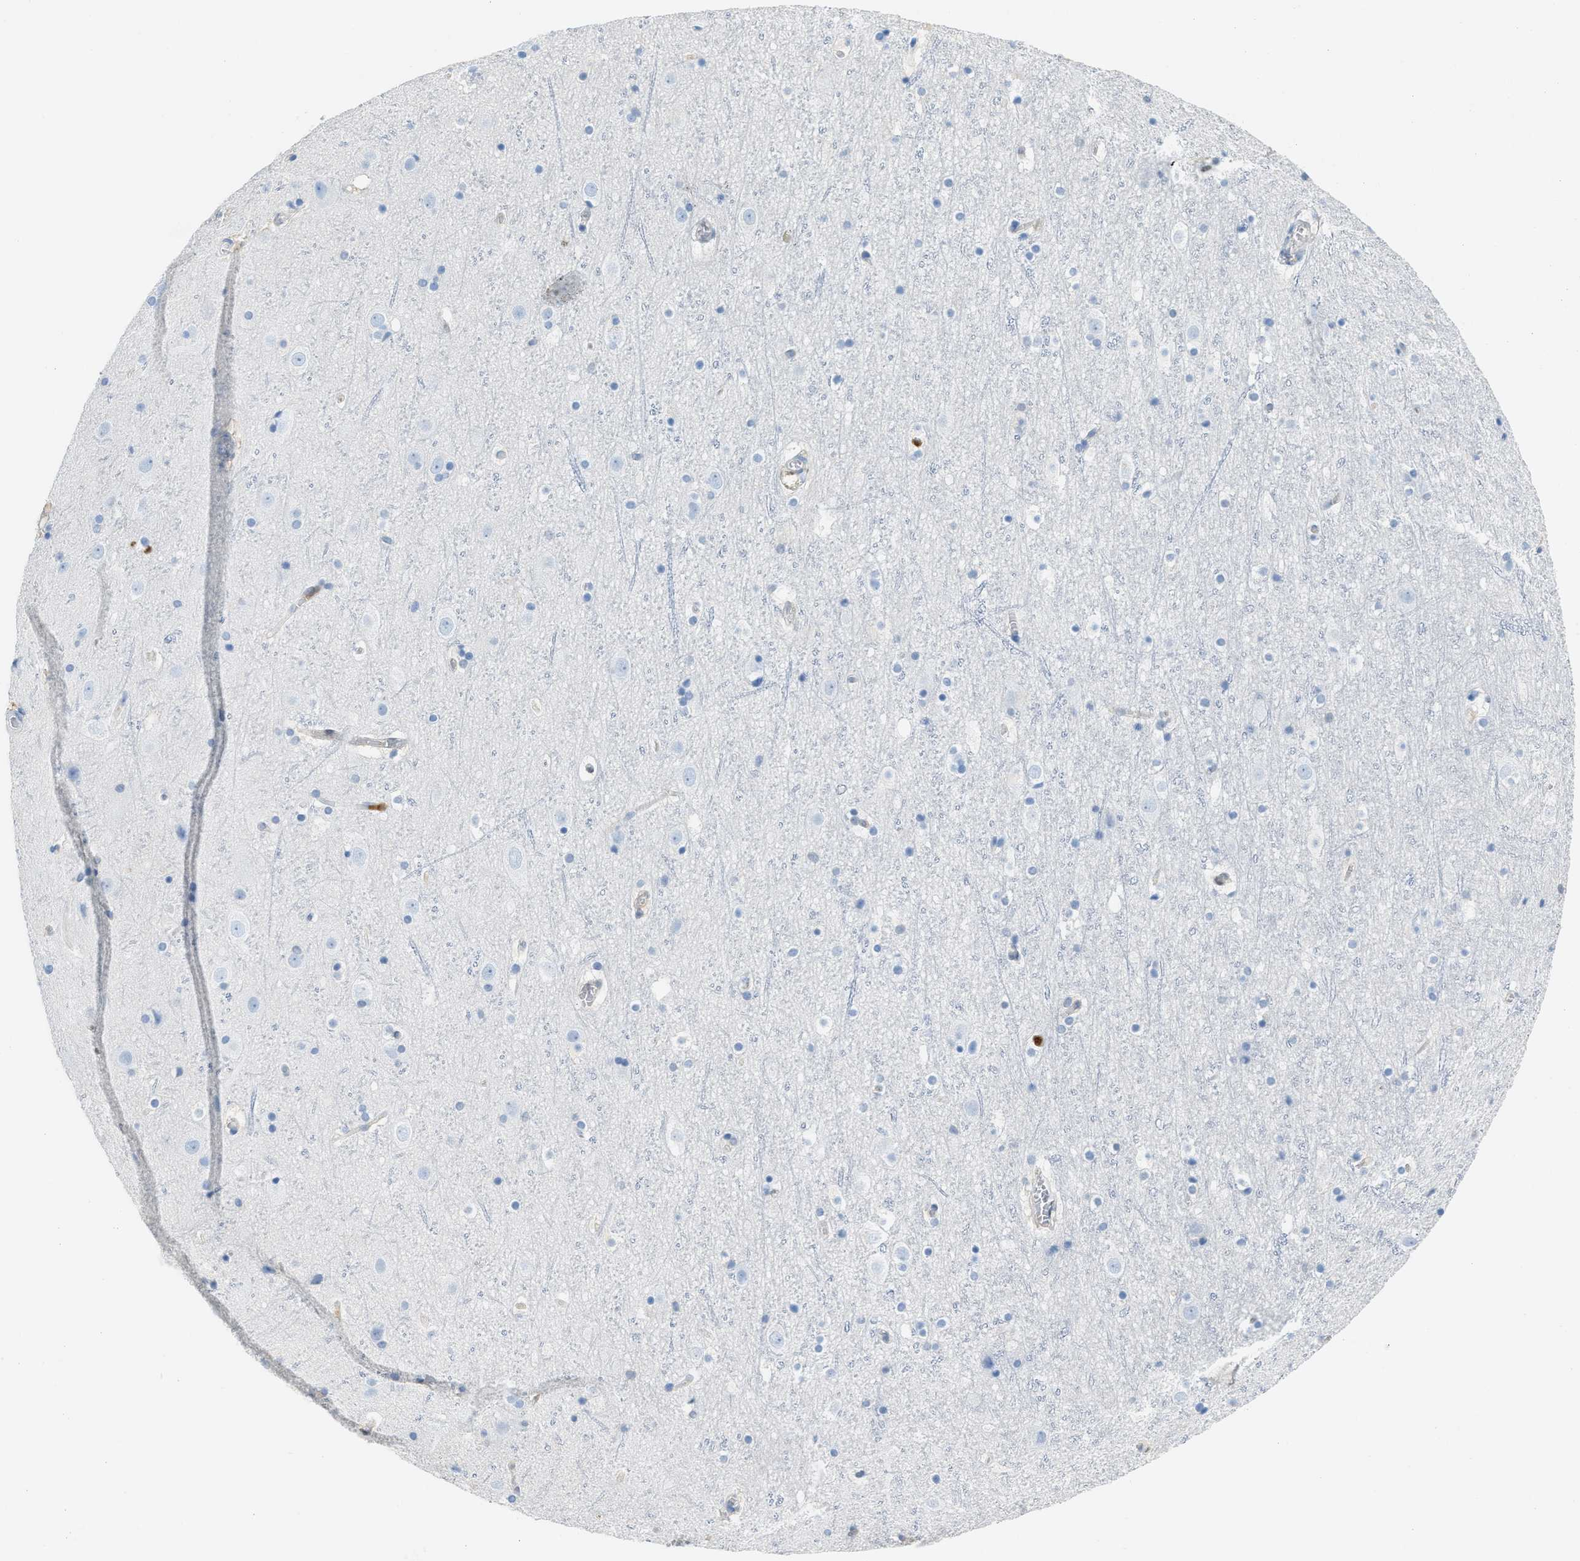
{"staining": {"intensity": "negative", "quantity": "none", "location": "none"}, "tissue": "cerebral cortex", "cell_type": "Endothelial cells", "image_type": "normal", "snomed": [{"axis": "morphology", "description": "Normal tissue, NOS"}, {"axis": "topography", "description": "Cerebral cortex"}], "caption": "This photomicrograph is of unremarkable cerebral cortex stained with immunohistochemistry to label a protein in brown with the nuclei are counter-stained blue. There is no staining in endothelial cells.", "gene": "SERPINB1", "patient": {"sex": "male", "age": 45}}